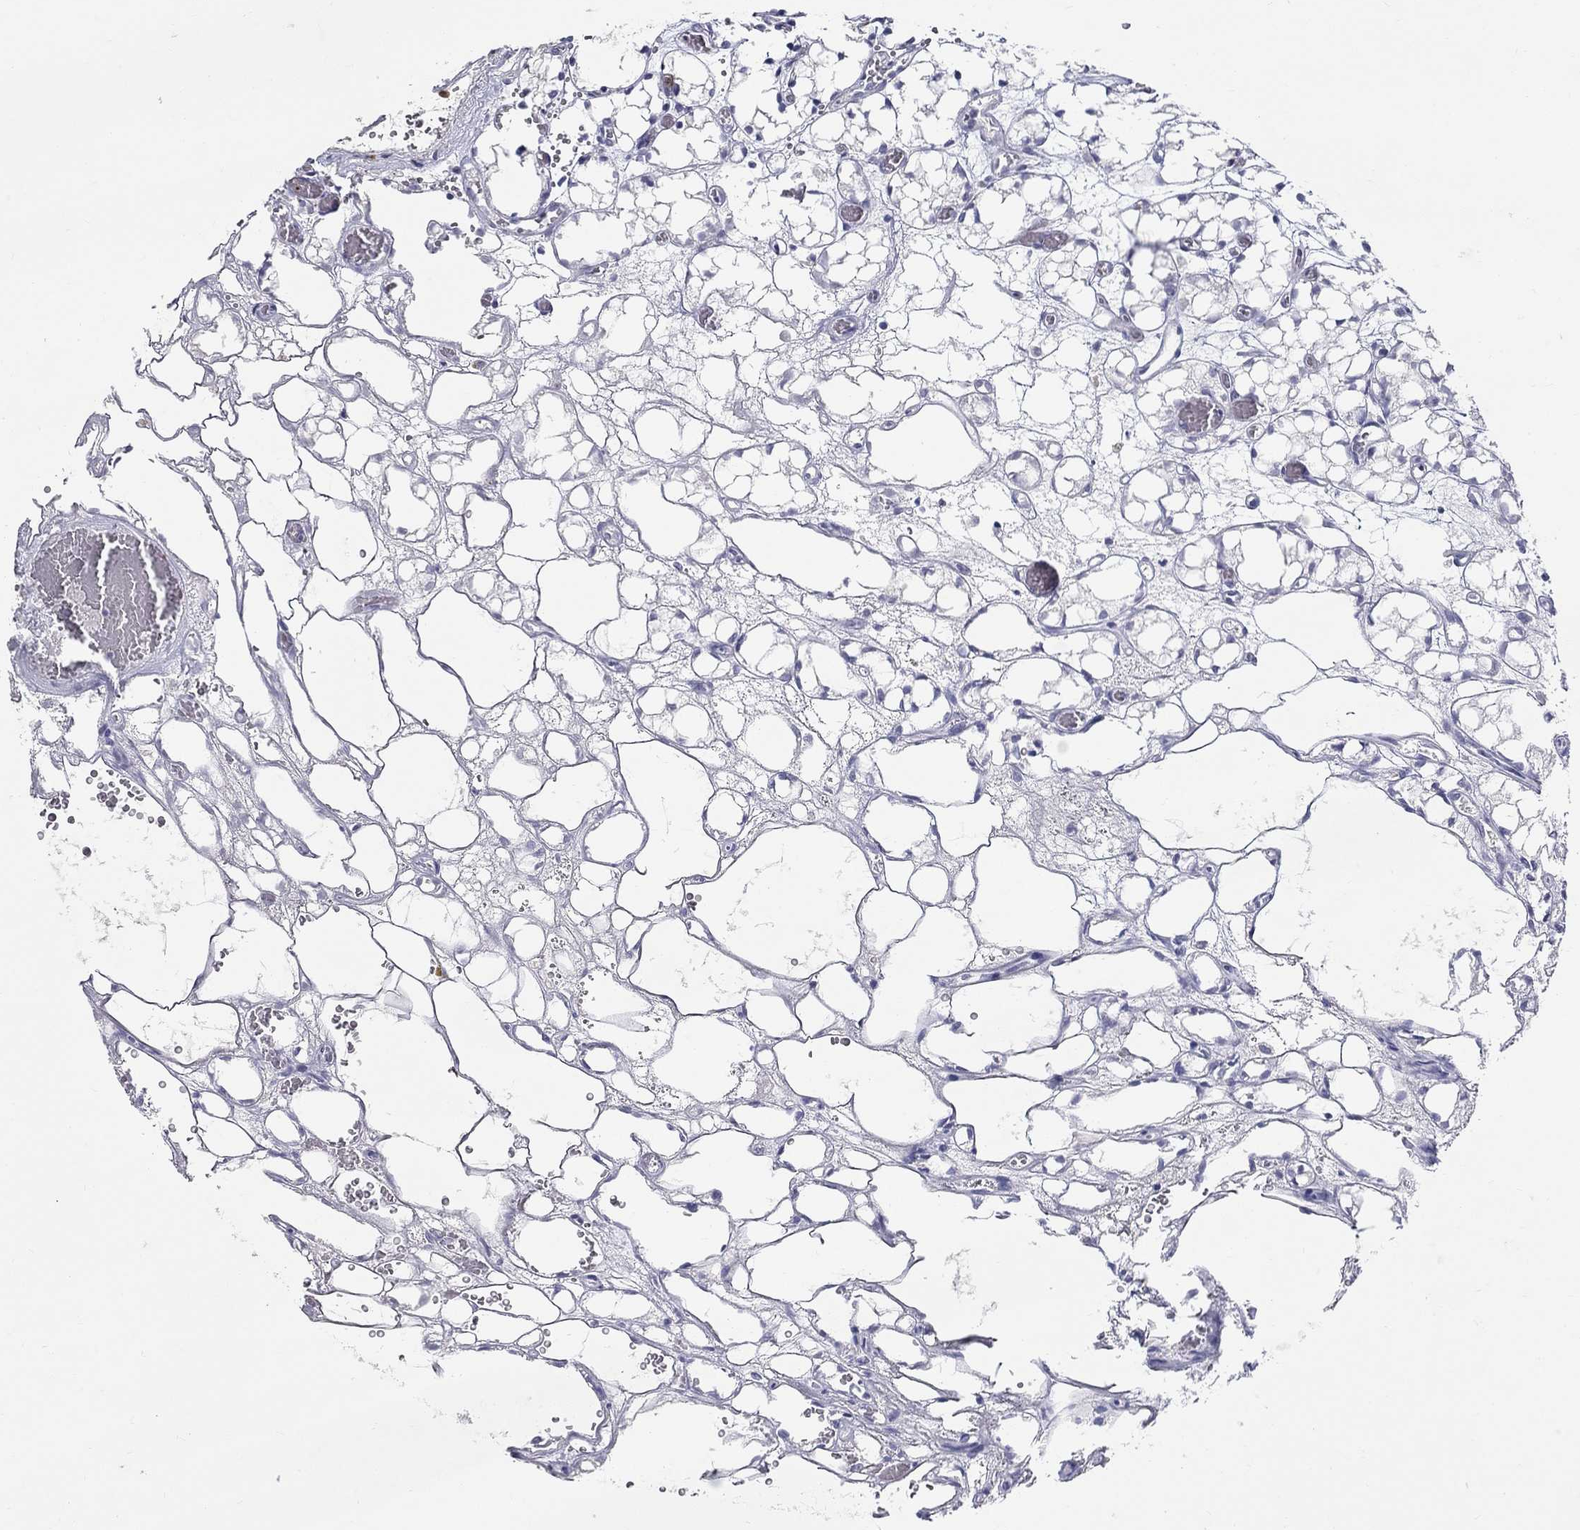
{"staining": {"intensity": "negative", "quantity": "none", "location": "none"}, "tissue": "renal cancer", "cell_type": "Tumor cells", "image_type": "cancer", "snomed": [{"axis": "morphology", "description": "Adenocarcinoma, NOS"}, {"axis": "topography", "description": "Kidney"}], "caption": "Renal adenocarcinoma was stained to show a protein in brown. There is no significant staining in tumor cells.", "gene": "HMX2", "patient": {"sex": "female", "age": 69}}